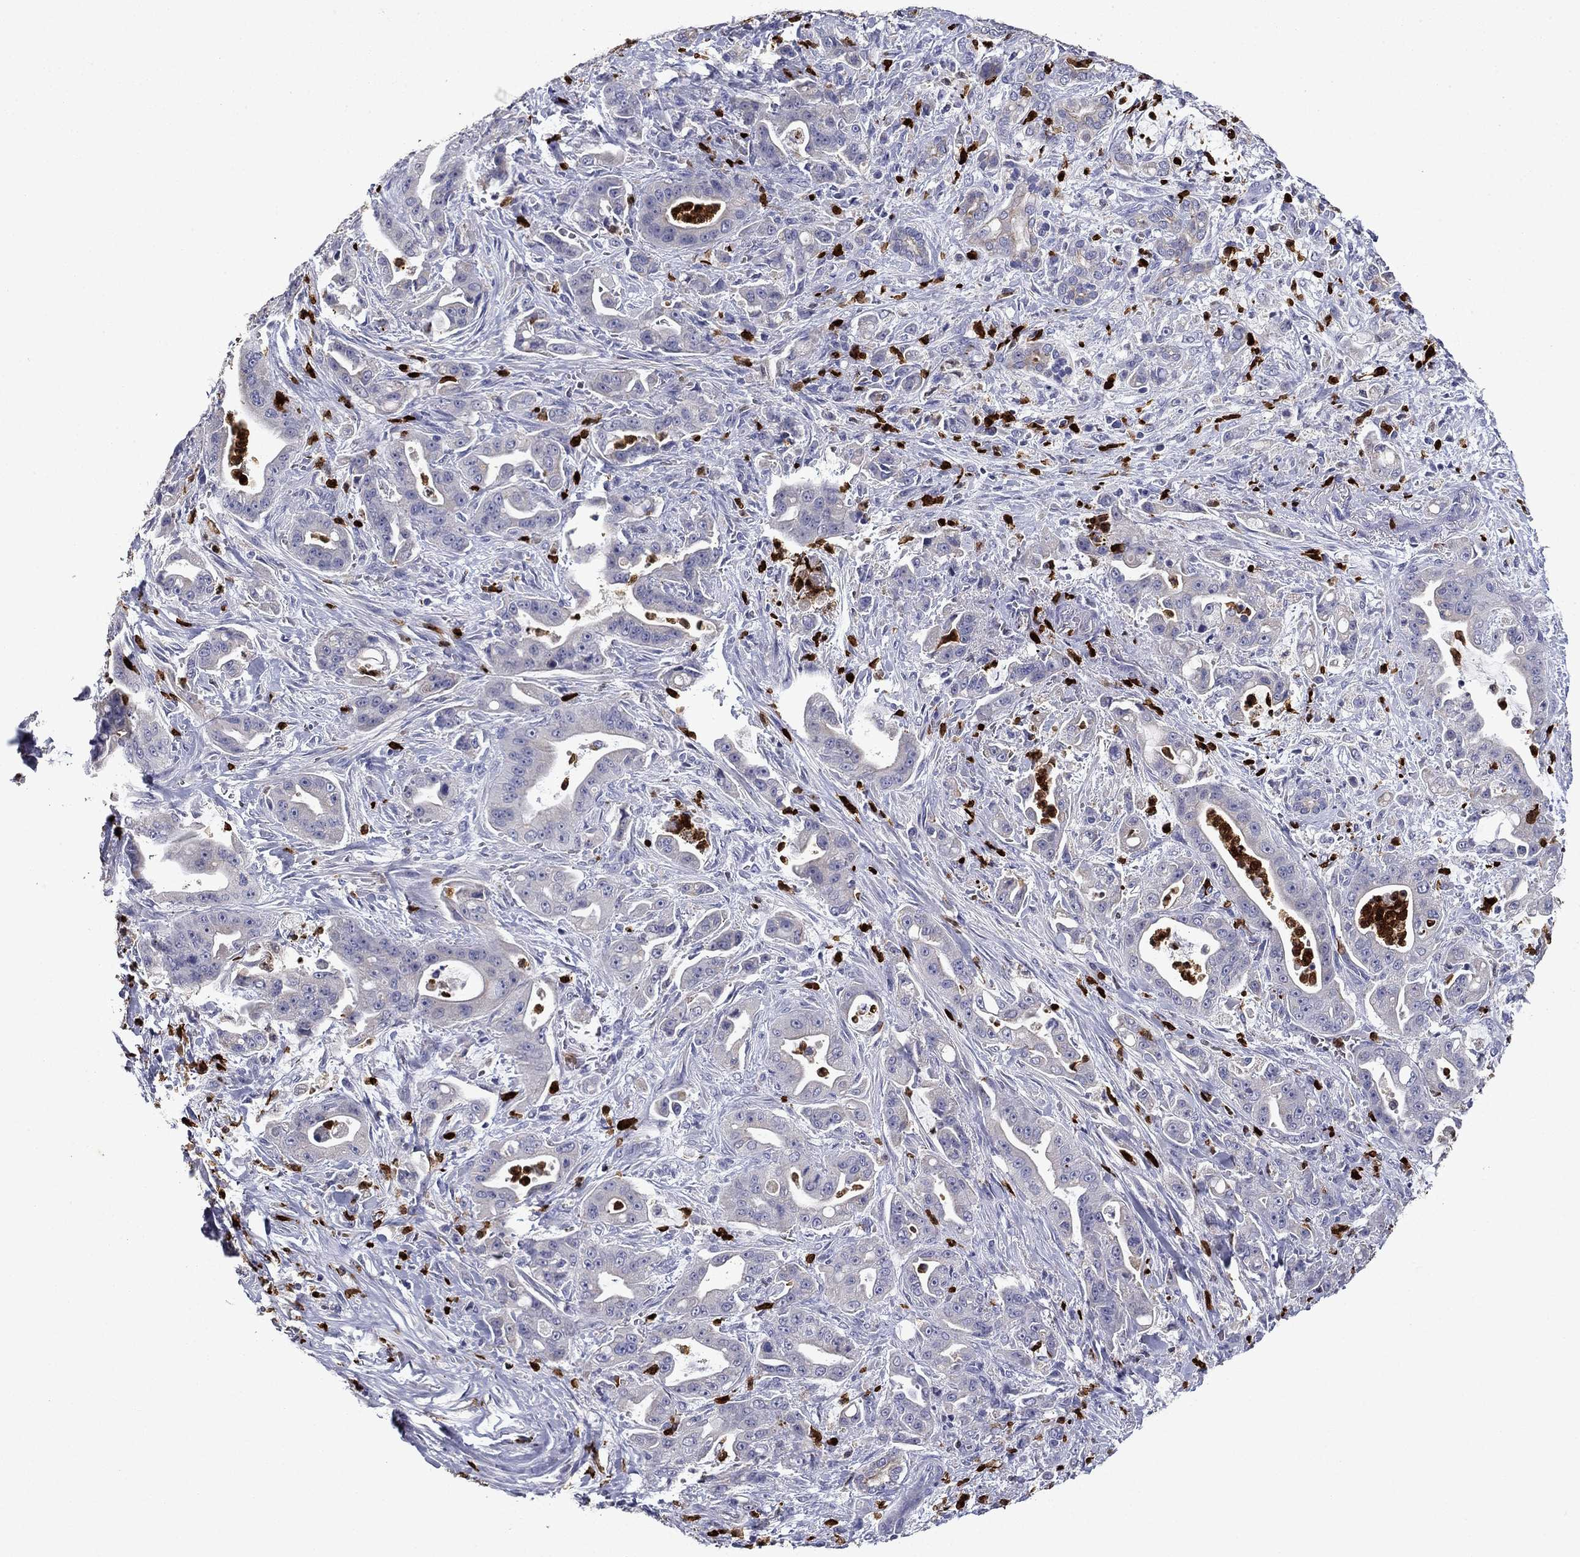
{"staining": {"intensity": "moderate", "quantity": "<25%", "location": "cytoplasmic/membranous"}, "tissue": "pancreatic cancer", "cell_type": "Tumor cells", "image_type": "cancer", "snomed": [{"axis": "morphology", "description": "Normal tissue, NOS"}, {"axis": "morphology", "description": "Inflammation, NOS"}, {"axis": "morphology", "description": "Adenocarcinoma, NOS"}, {"axis": "topography", "description": "Pancreas"}], "caption": "IHC (DAB (3,3'-diaminobenzidine)) staining of human pancreatic cancer reveals moderate cytoplasmic/membranous protein staining in approximately <25% of tumor cells.", "gene": "IRF5", "patient": {"sex": "male", "age": 57}}